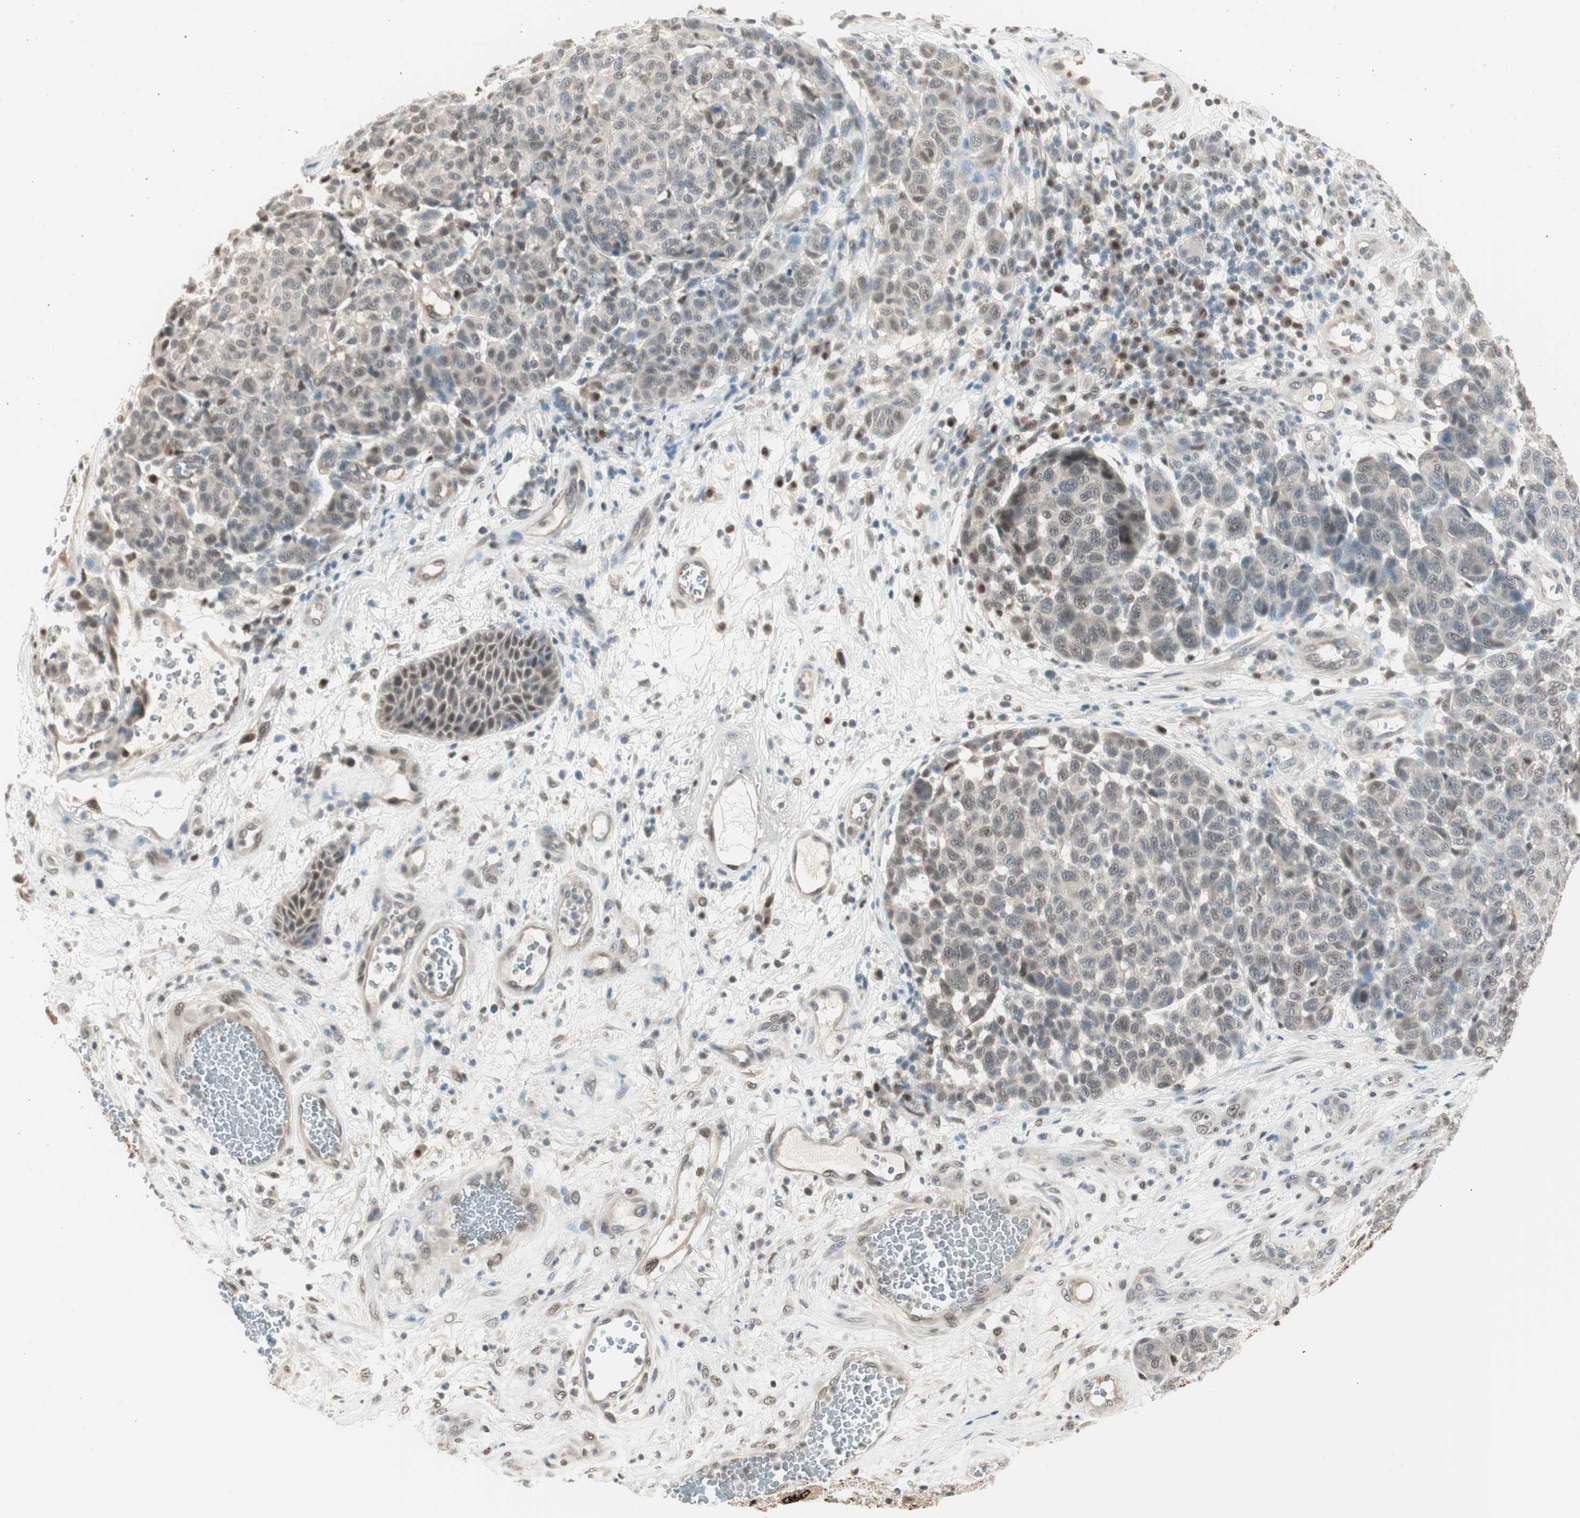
{"staining": {"intensity": "weak", "quantity": "25%-75%", "location": "cytoplasmic/membranous,nuclear"}, "tissue": "melanoma", "cell_type": "Tumor cells", "image_type": "cancer", "snomed": [{"axis": "morphology", "description": "Malignant melanoma, NOS"}, {"axis": "topography", "description": "Skin"}], "caption": "Immunohistochemical staining of melanoma reveals low levels of weak cytoplasmic/membranous and nuclear protein staining in about 25%-75% of tumor cells. Using DAB (brown) and hematoxylin (blue) stains, captured at high magnification using brightfield microscopy.", "gene": "LONP2", "patient": {"sex": "male", "age": 59}}